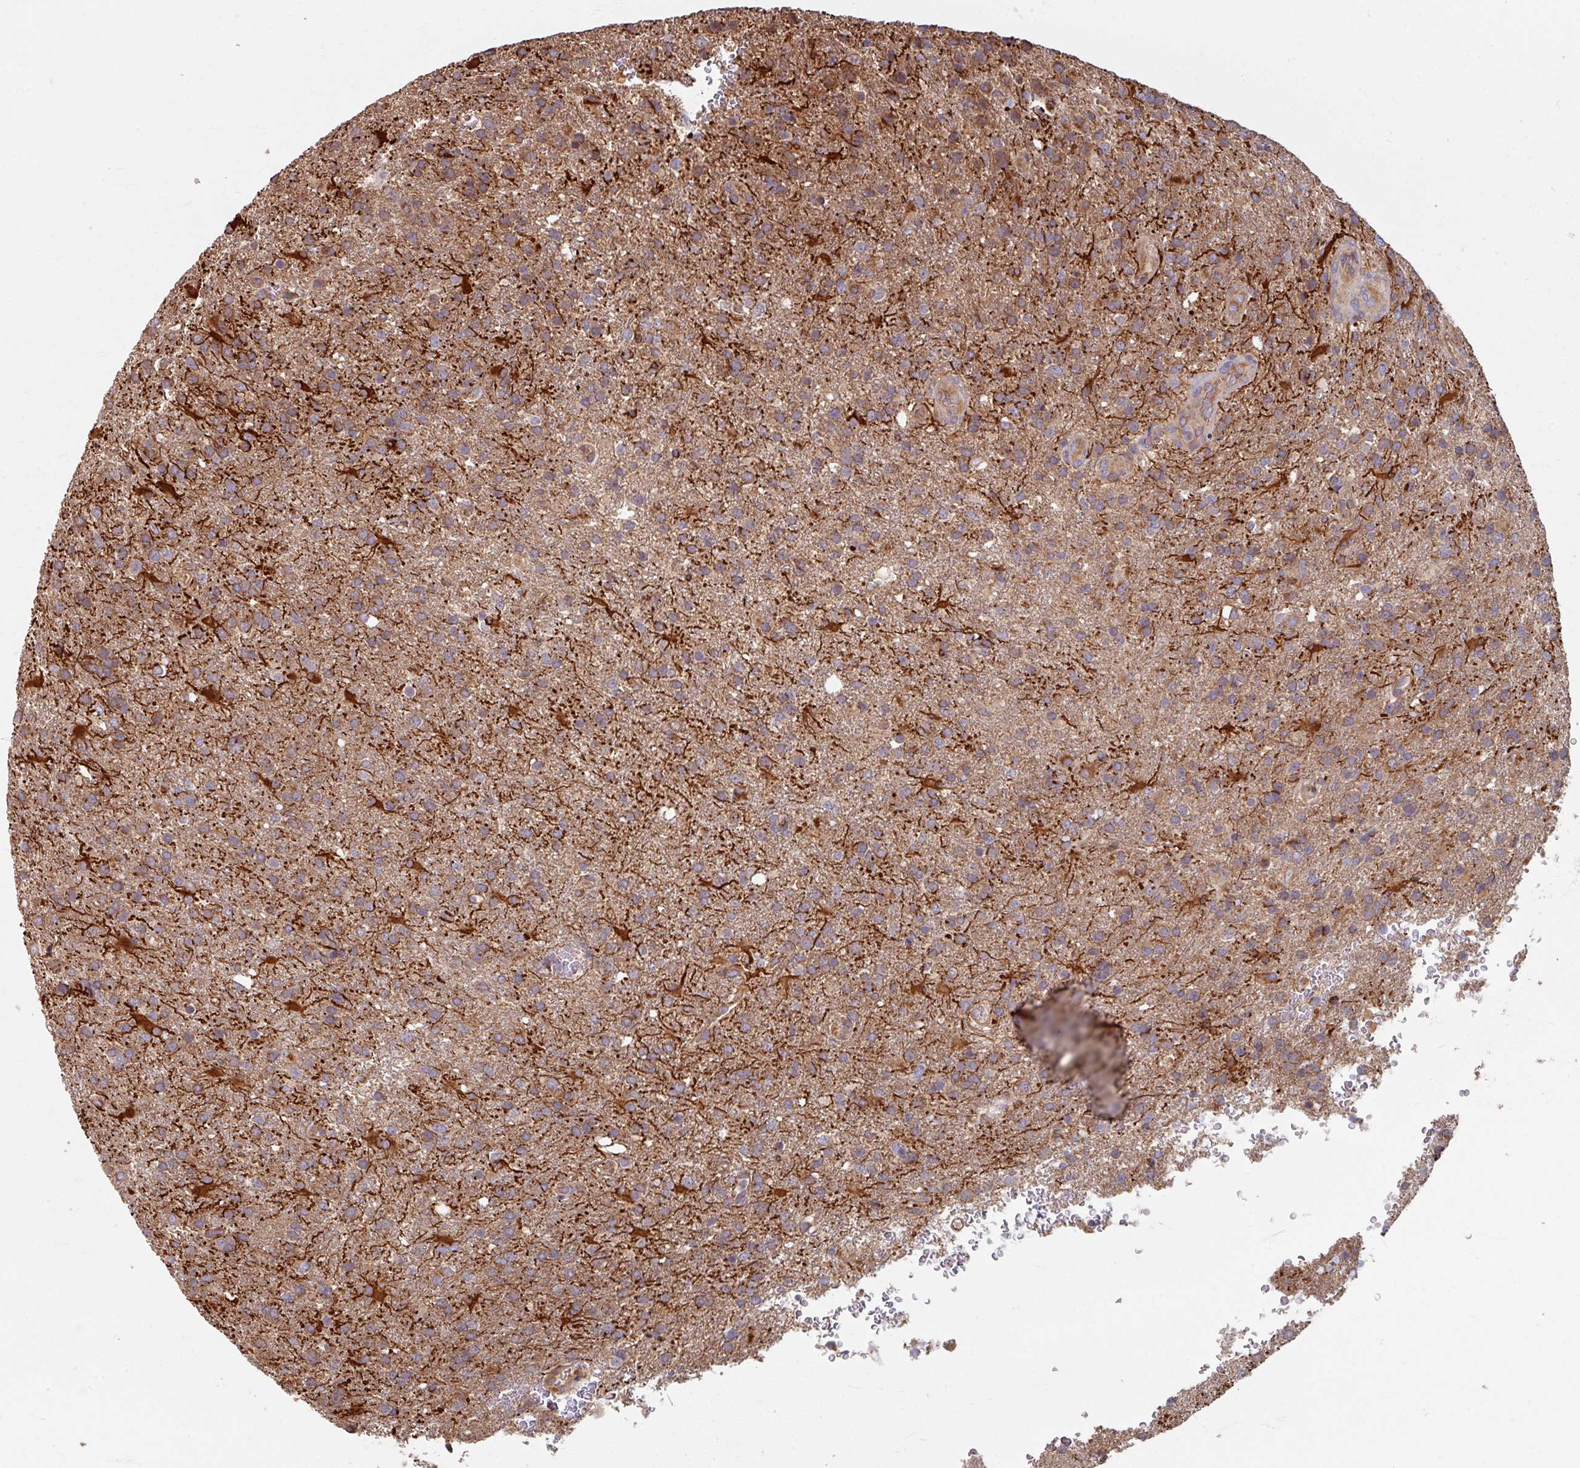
{"staining": {"intensity": "moderate", "quantity": ">75%", "location": "cytoplasmic/membranous"}, "tissue": "glioma", "cell_type": "Tumor cells", "image_type": "cancer", "snomed": [{"axis": "morphology", "description": "Glioma, malignant, High grade"}, {"axis": "topography", "description": "Brain"}], "caption": "Moderate cytoplasmic/membranous staining for a protein is seen in approximately >75% of tumor cells of malignant high-grade glioma using immunohistochemistry (IHC).", "gene": "CCDC68", "patient": {"sex": "female", "age": 74}}